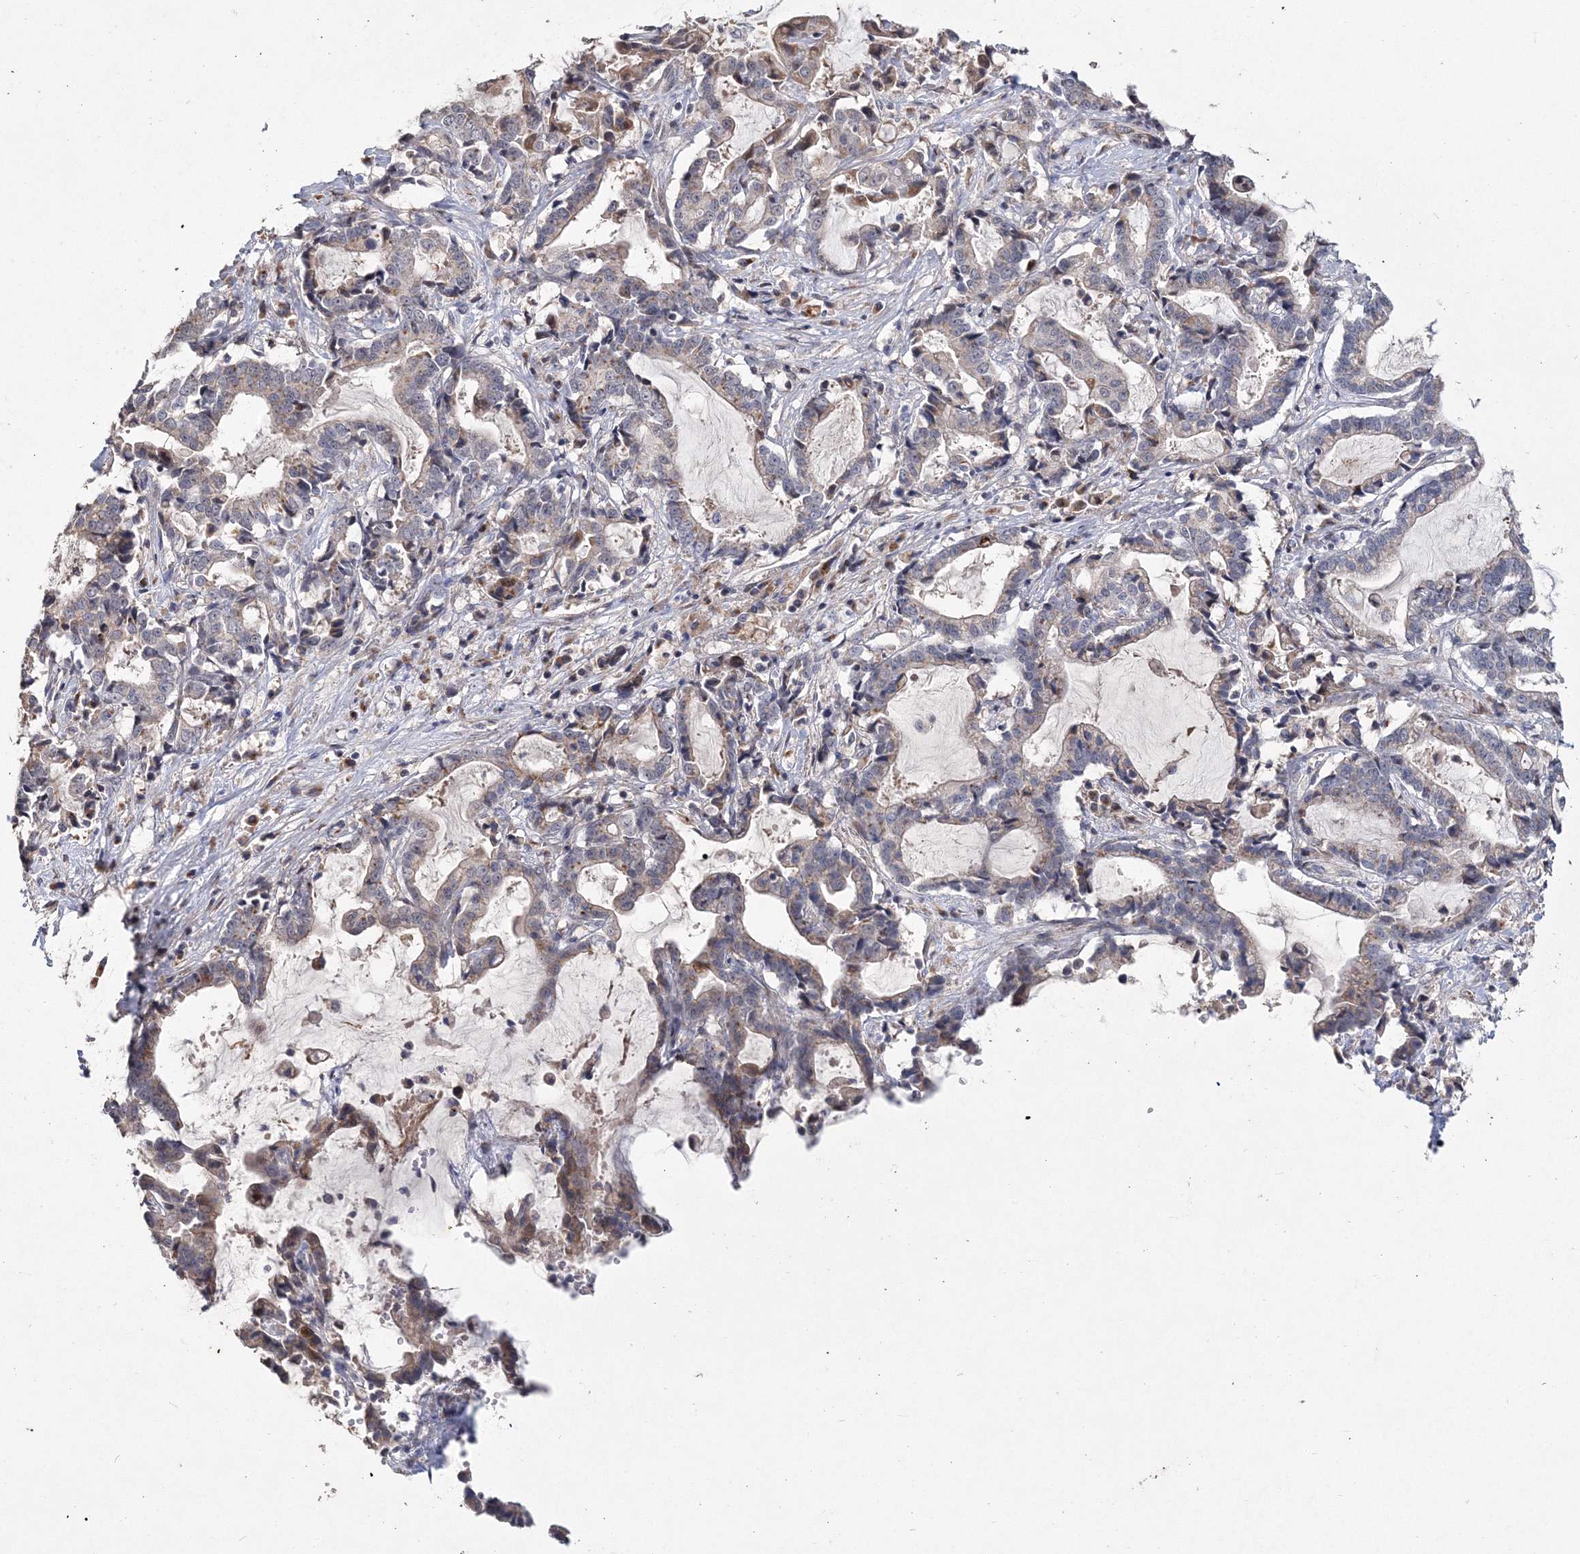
{"staining": {"intensity": "weak", "quantity": "<25%", "location": "cytoplasmic/membranous"}, "tissue": "liver cancer", "cell_type": "Tumor cells", "image_type": "cancer", "snomed": [{"axis": "morphology", "description": "Cholangiocarcinoma"}, {"axis": "topography", "description": "Liver"}], "caption": "Human liver cholangiocarcinoma stained for a protein using IHC exhibits no staining in tumor cells.", "gene": "GJB5", "patient": {"sex": "male", "age": 57}}